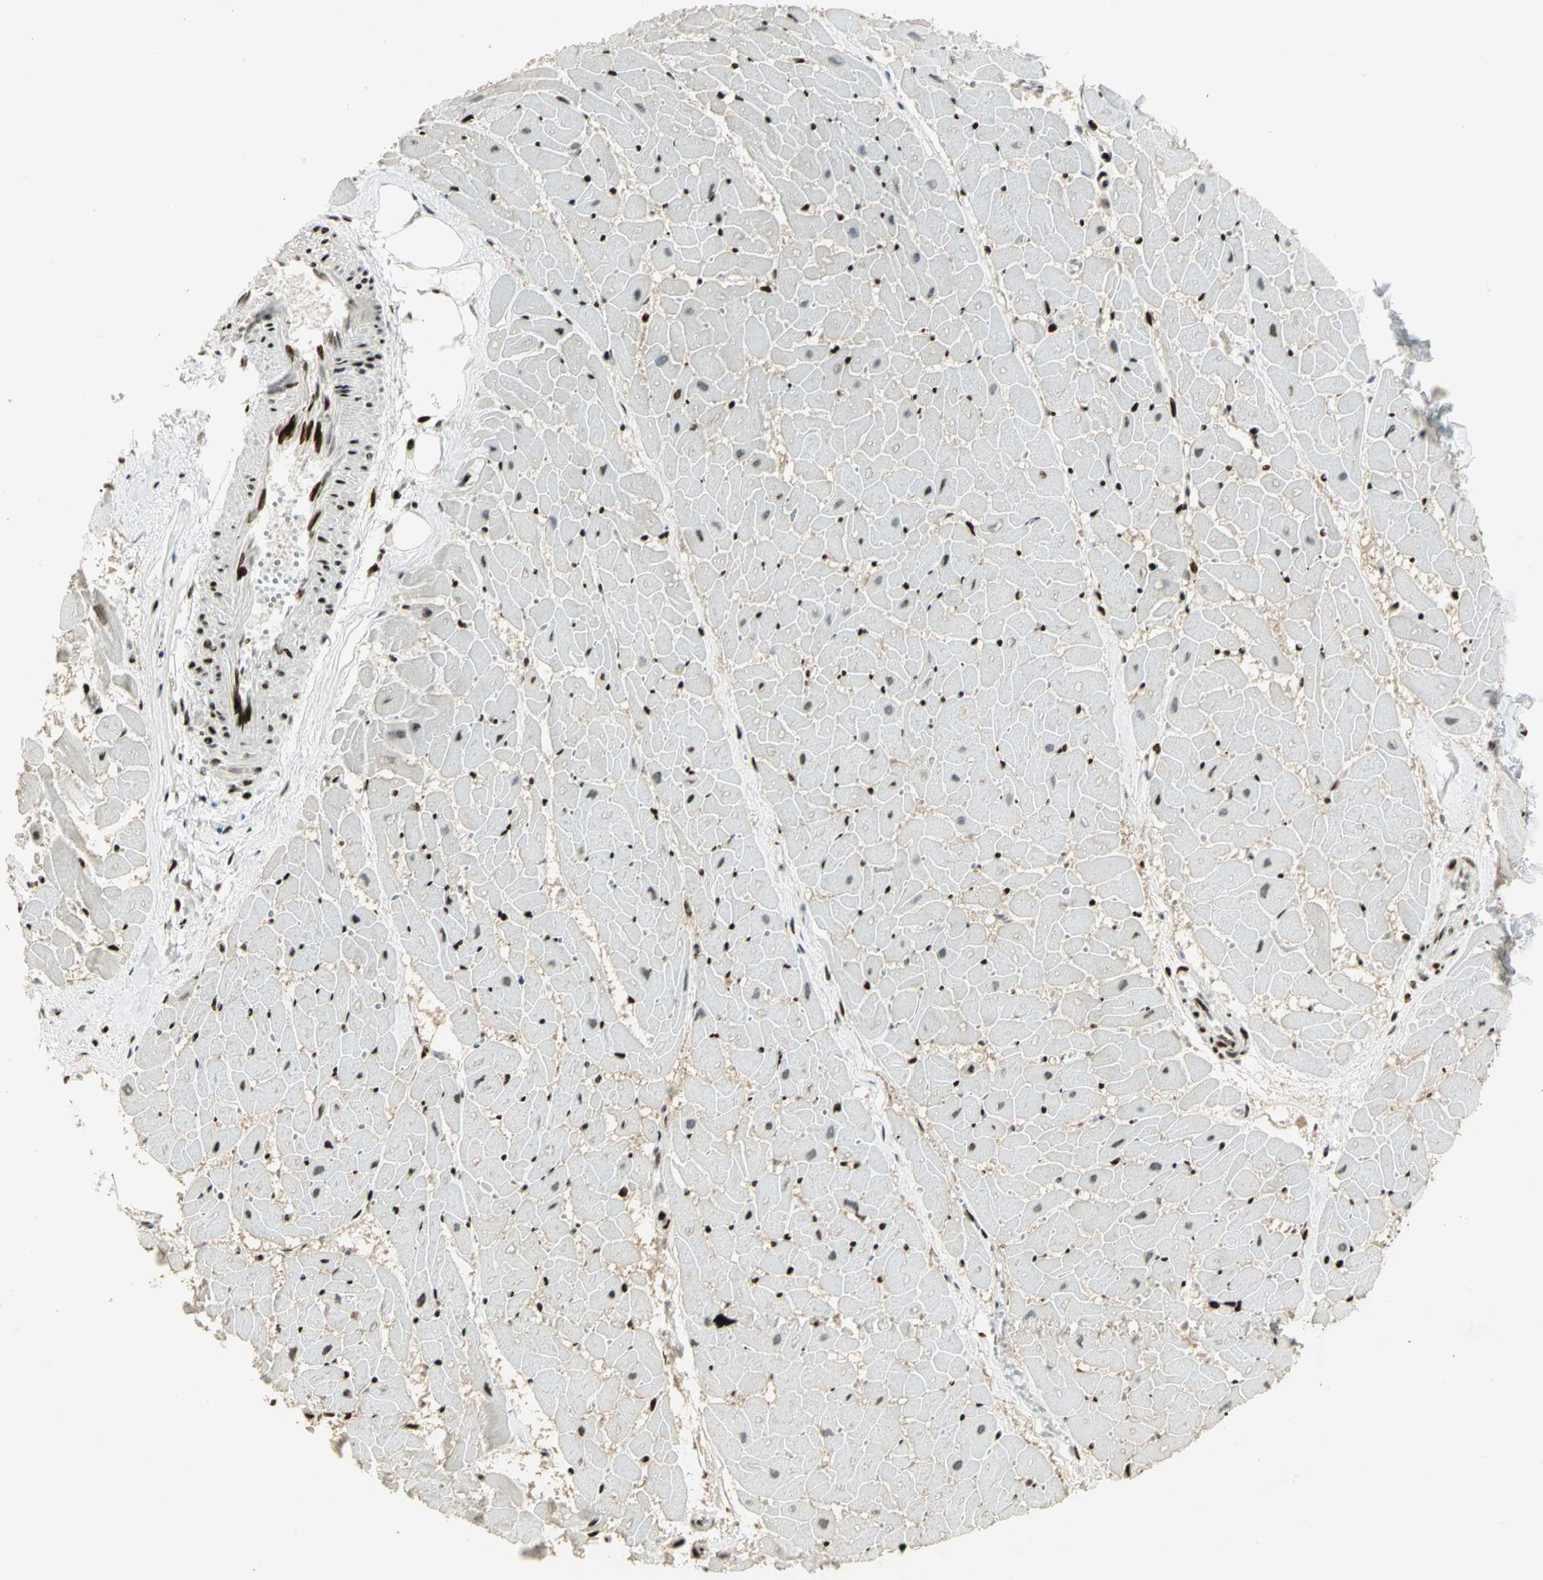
{"staining": {"intensity": "strong", "quantity": "25%-75%", "location": "nuclear"}, "tissue": "heart muscle", "cell_type": "Cardiomyocytes", "image_type": "normal", "snomed": [{"axis": "morphology", "description": "Normal tissue, NOS"}, {"axis": "topography", "description": "Heart"}], "caption": "A brown stain labels strong nuclear positivity of a protein in cardiomyocytes of normal human heart muscle.", "gene": "KDM1A", "patient": {"sex": "female", "age": 19}}